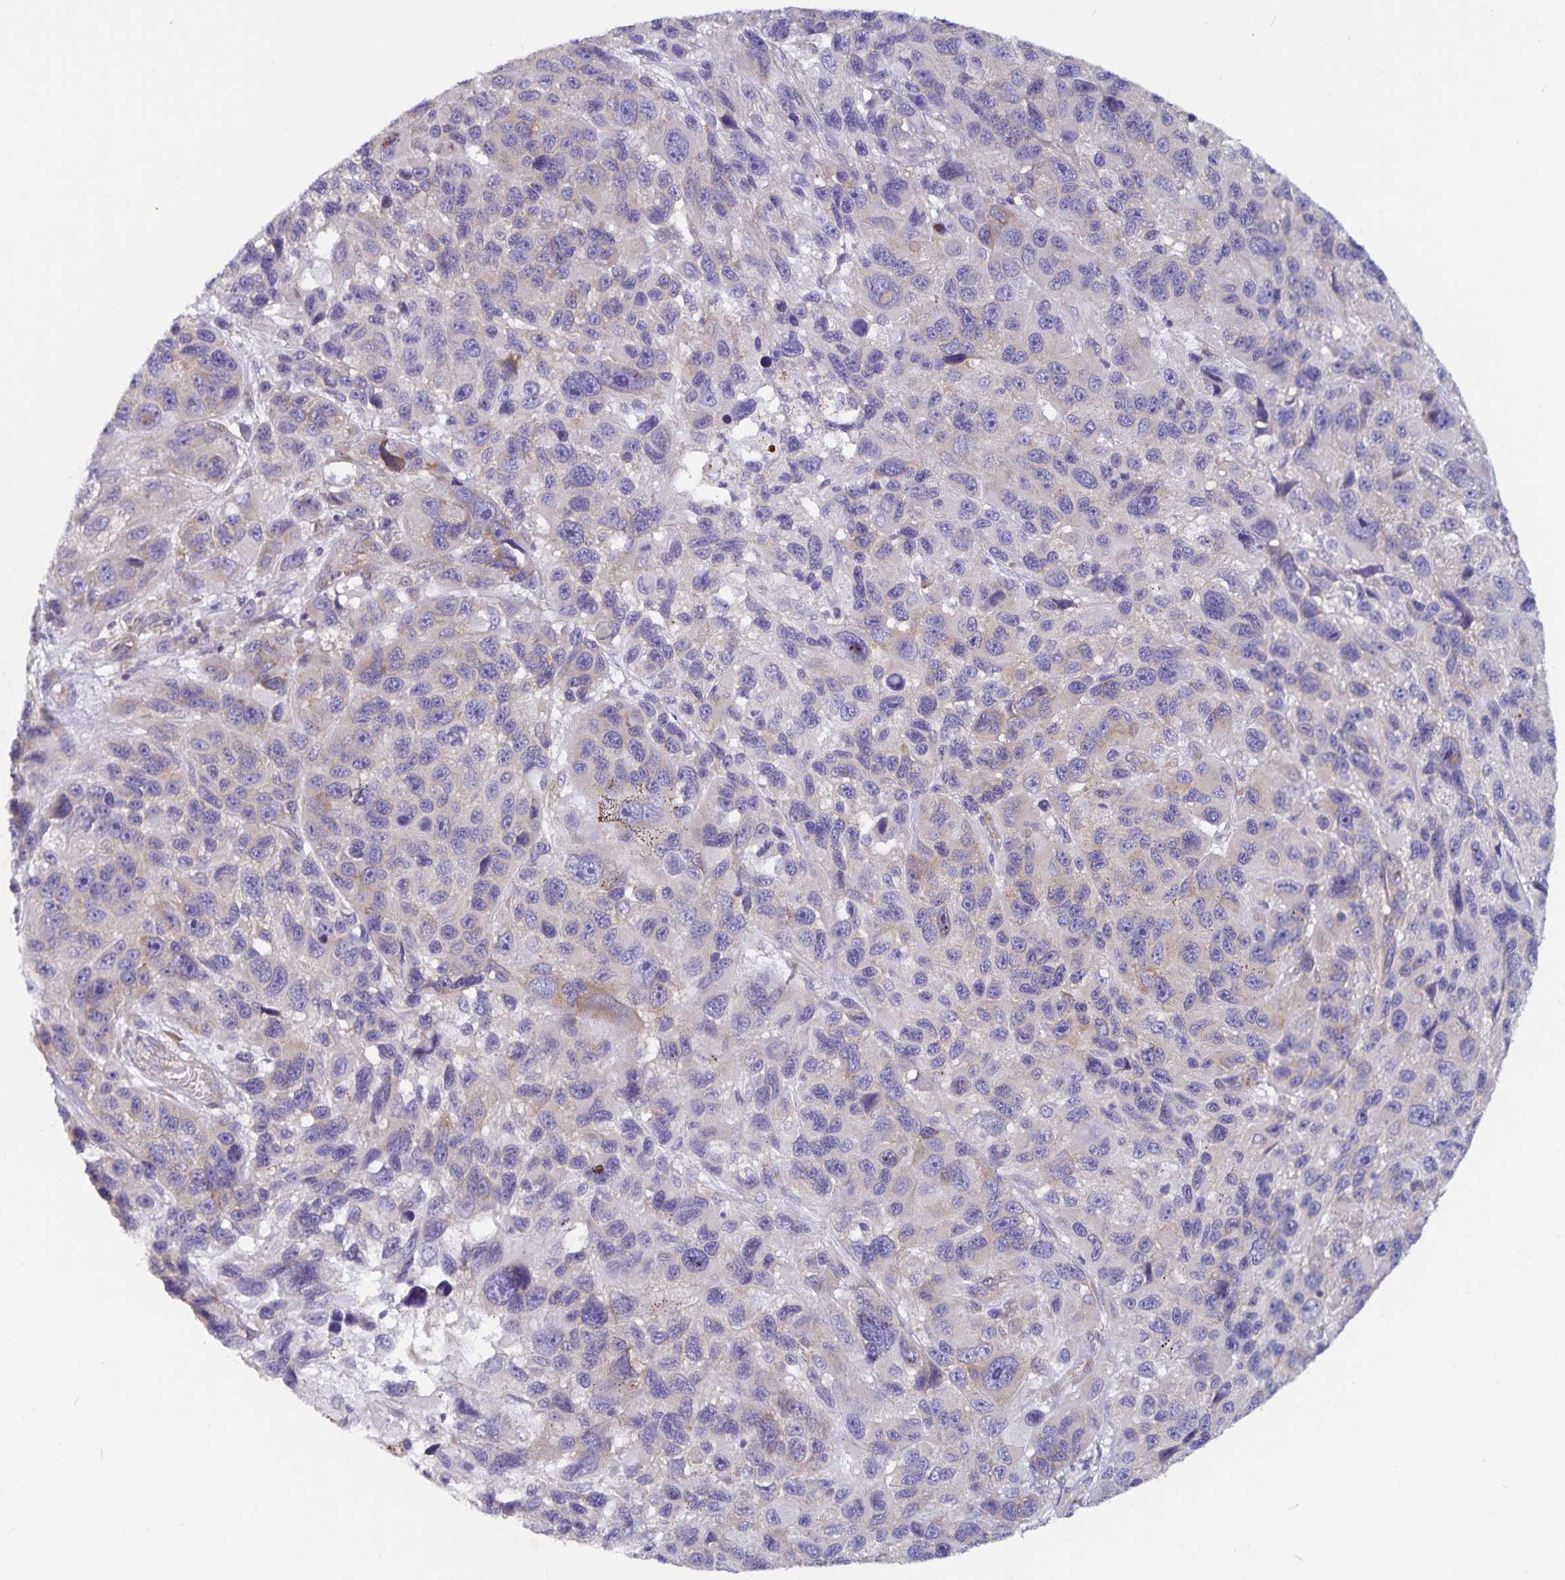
{"staining": {"intensity": "weak", "quantity": "<25%", "location": "cytoplasmic/membranous"}, "tissue": "melanoma", "cell_type": "Tumor cells", "image_type": "cancer", "snomed": [{"axis": "morphology", "description": "Malignant melanoma, NOS"}, {"axis": "topography", "description": "Skin"}], "caption": "Tumor cells show no significant protein positivity in melanoma.", "gene": "FAM120A", "patient": {"sex": "male", "age": 53}}